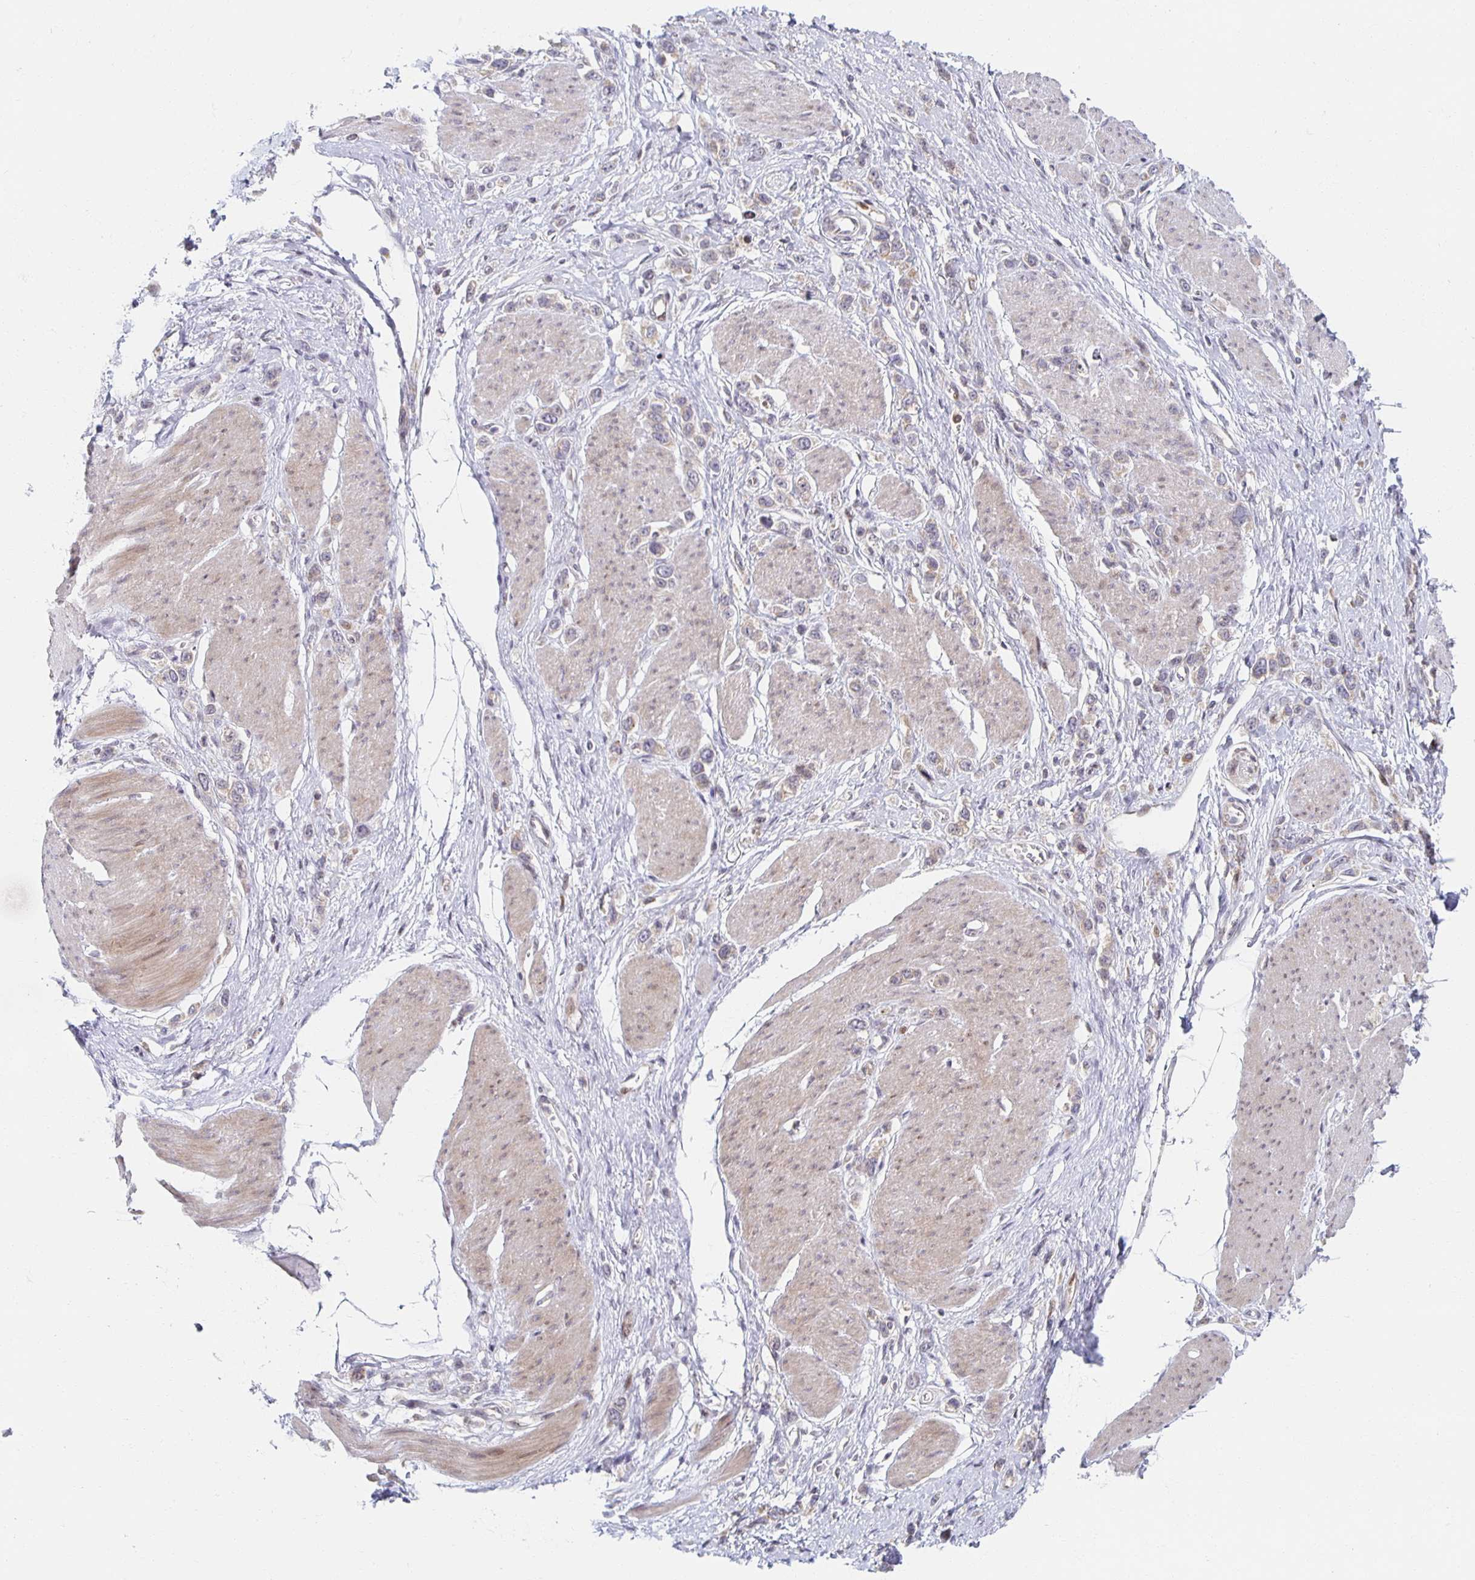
{"staining": {"intensity": "negative", "quantity": "none", "location": "none"}, "tissue": "stomach cancer", "cell_type": "Tumor cells", "image_type": "cancer", "snomed": [{"axis": "morphology", "description": "Adenocarcinoma, NOS"}, {"axis": "topography", "description": "Stomach"}], "caption": "The image reveals no staining of tumor cells in stomach cancer.", "gene": "HCFC1R1", "patient": {"sex": "female", "age": 65}}